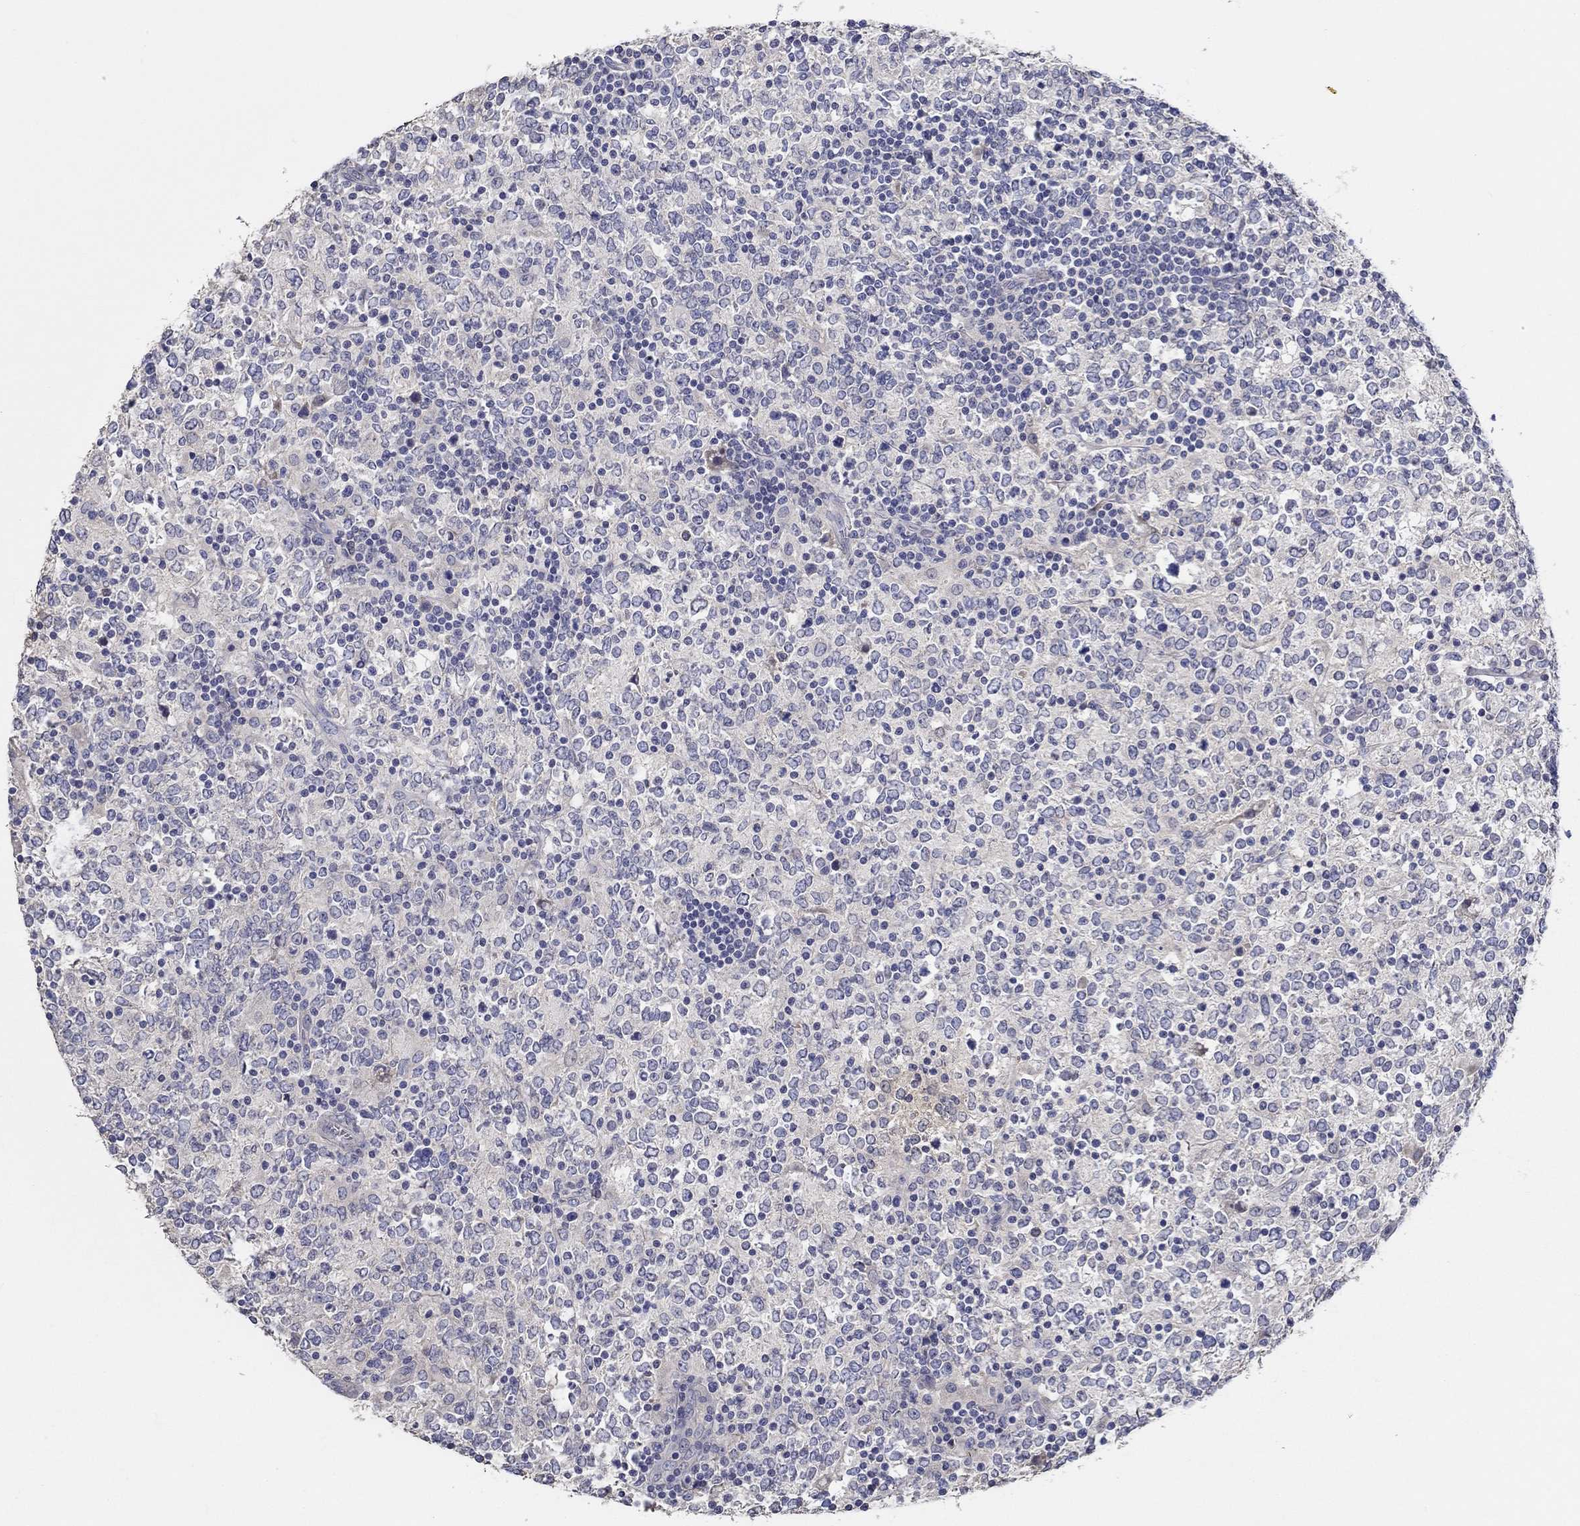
{"staining": {"intensity": "negative", "quantity": "none", "location": "none"}, "tissue": "lymphoma", "cell_type": "Tumor cells", "image_type": "cancer", "snomed": [{"axis": "morphology", "description": "Malignant lymphoma, non-Hodgkin's type, High grade"}, {"axis": "topography", "description": "Lymph node"}], "caption": "IHC micrograph of lymphoma stained for a protein (brown), which exhibits no staining in tumor cells. (DAB immunohistochemistry (IHC), high magnification).", "gene": "DOCK3", "patient": {"sex": "female", "age": 84}}